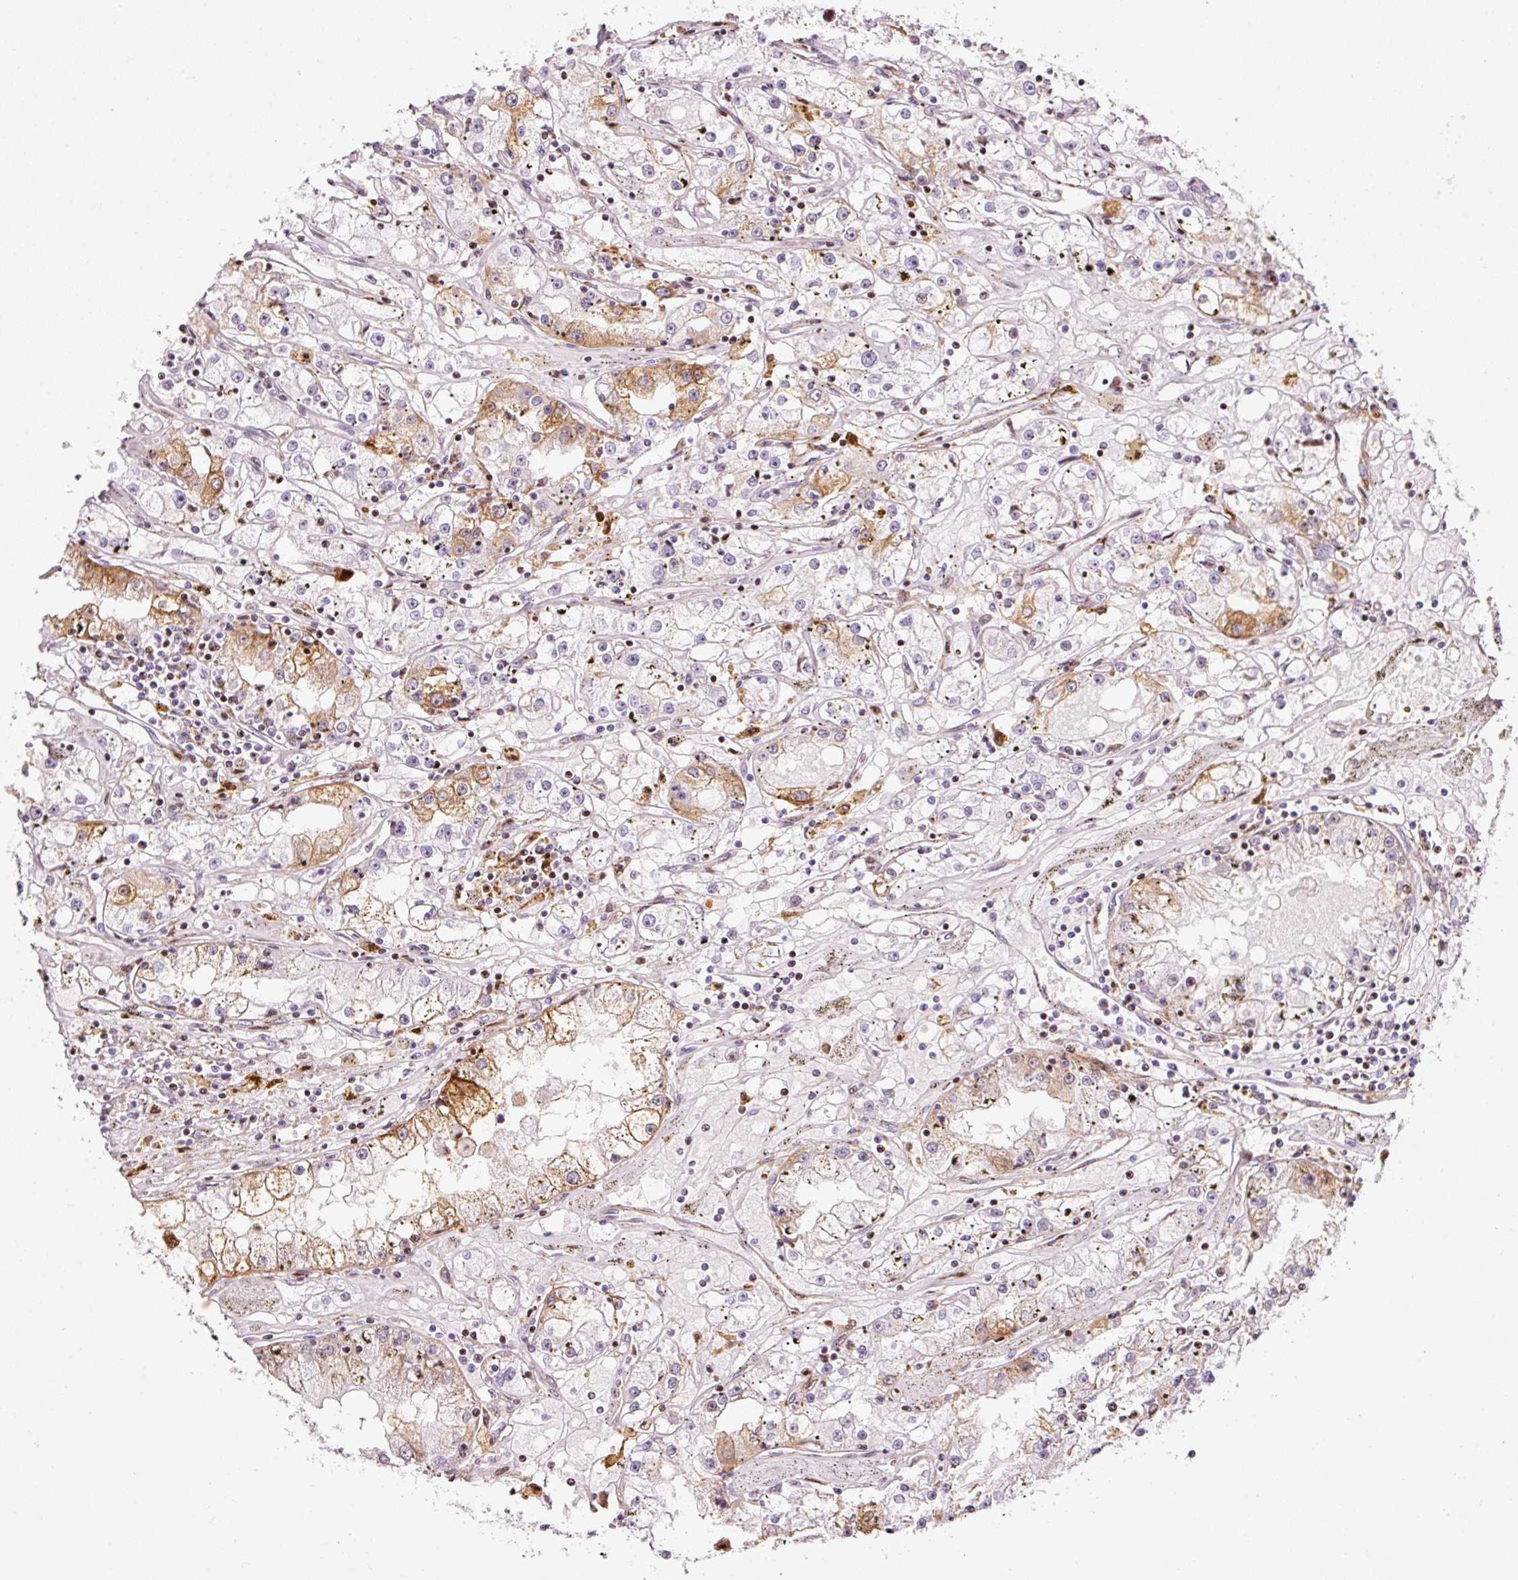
{"staining": {"intensity": "moderate", "quantity": "<25%", "location": "cytoplasmic/membranous"}, "tissue": "renal cancer", "cell_type": "Tumor cells", "image_type": "cancer", "snomed": [{"axis": "morphology", "description": "Adenocarcinoma, NOS"}, {"axis": "topography", "description": "Kidney"}], "caption": "A brown stain shows moderate cytoplasmic/membranous positivity of a protein in renal cancer tumor cells. The staining was performed using DAB, with brown indicating positive protein expression. Nuclei are stained blue with hematoxylin.", "gene": "ANKRD20A1", "patient": {"sex": "male", "age": 56}}